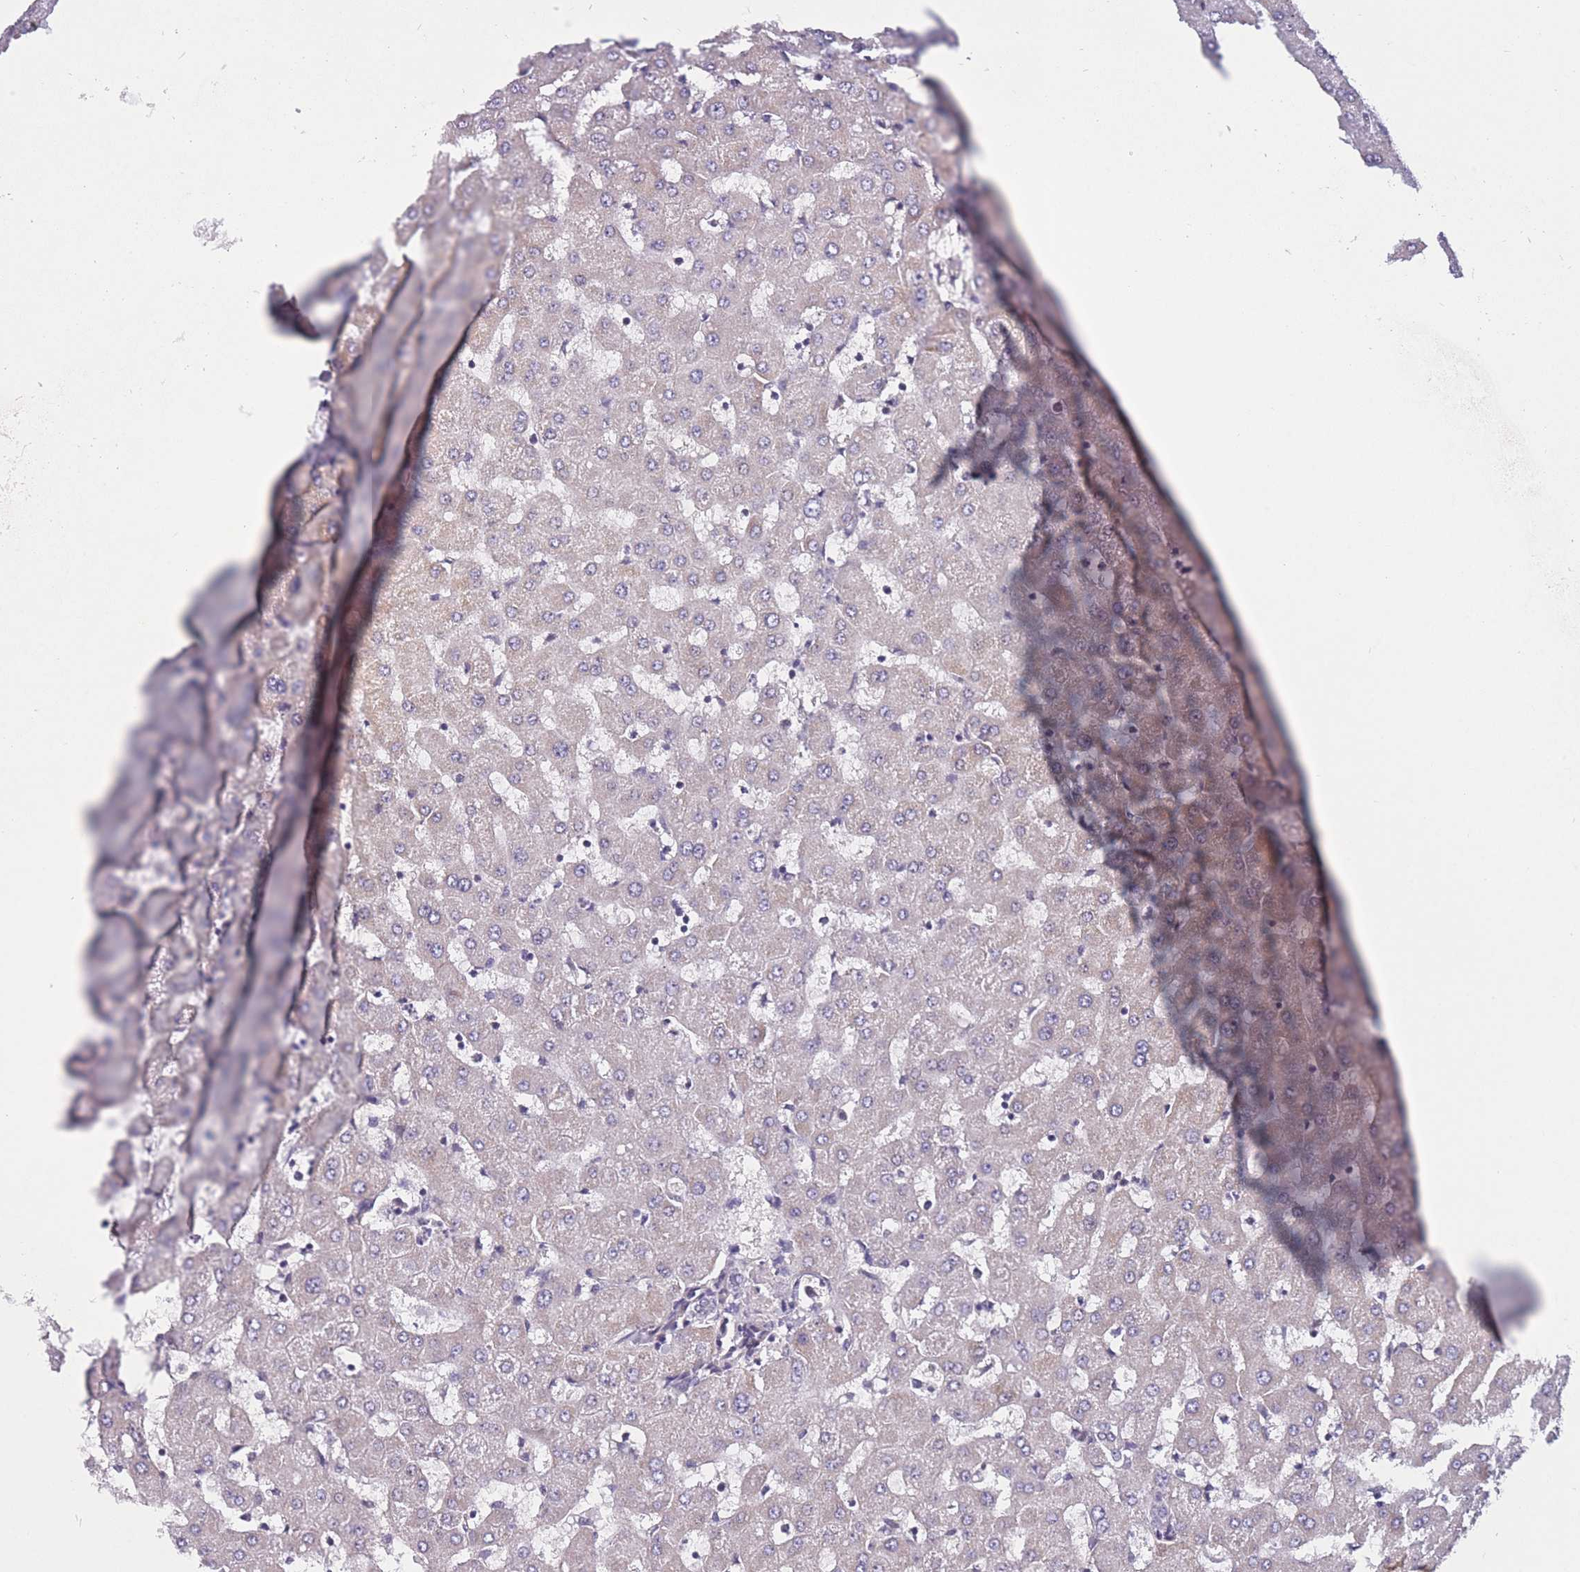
{"staining": {"intensity": "negative", "quantity": "none", "location": "none"}, "tissue": "liver", "cell_type": "Cholangiocytes", "image_type": "normal", "snomed": [{"axis": "morphology", "description": "Normal tissue, NOS"}, {"axis": "topography", "description": "Liver"}], "caption": "Liver stained for a protein using immunohistochemistry exhibits no positivity cholangiocytes.", "gene": "BCL9L", "patient": {"sex": "female", "age": 63}}